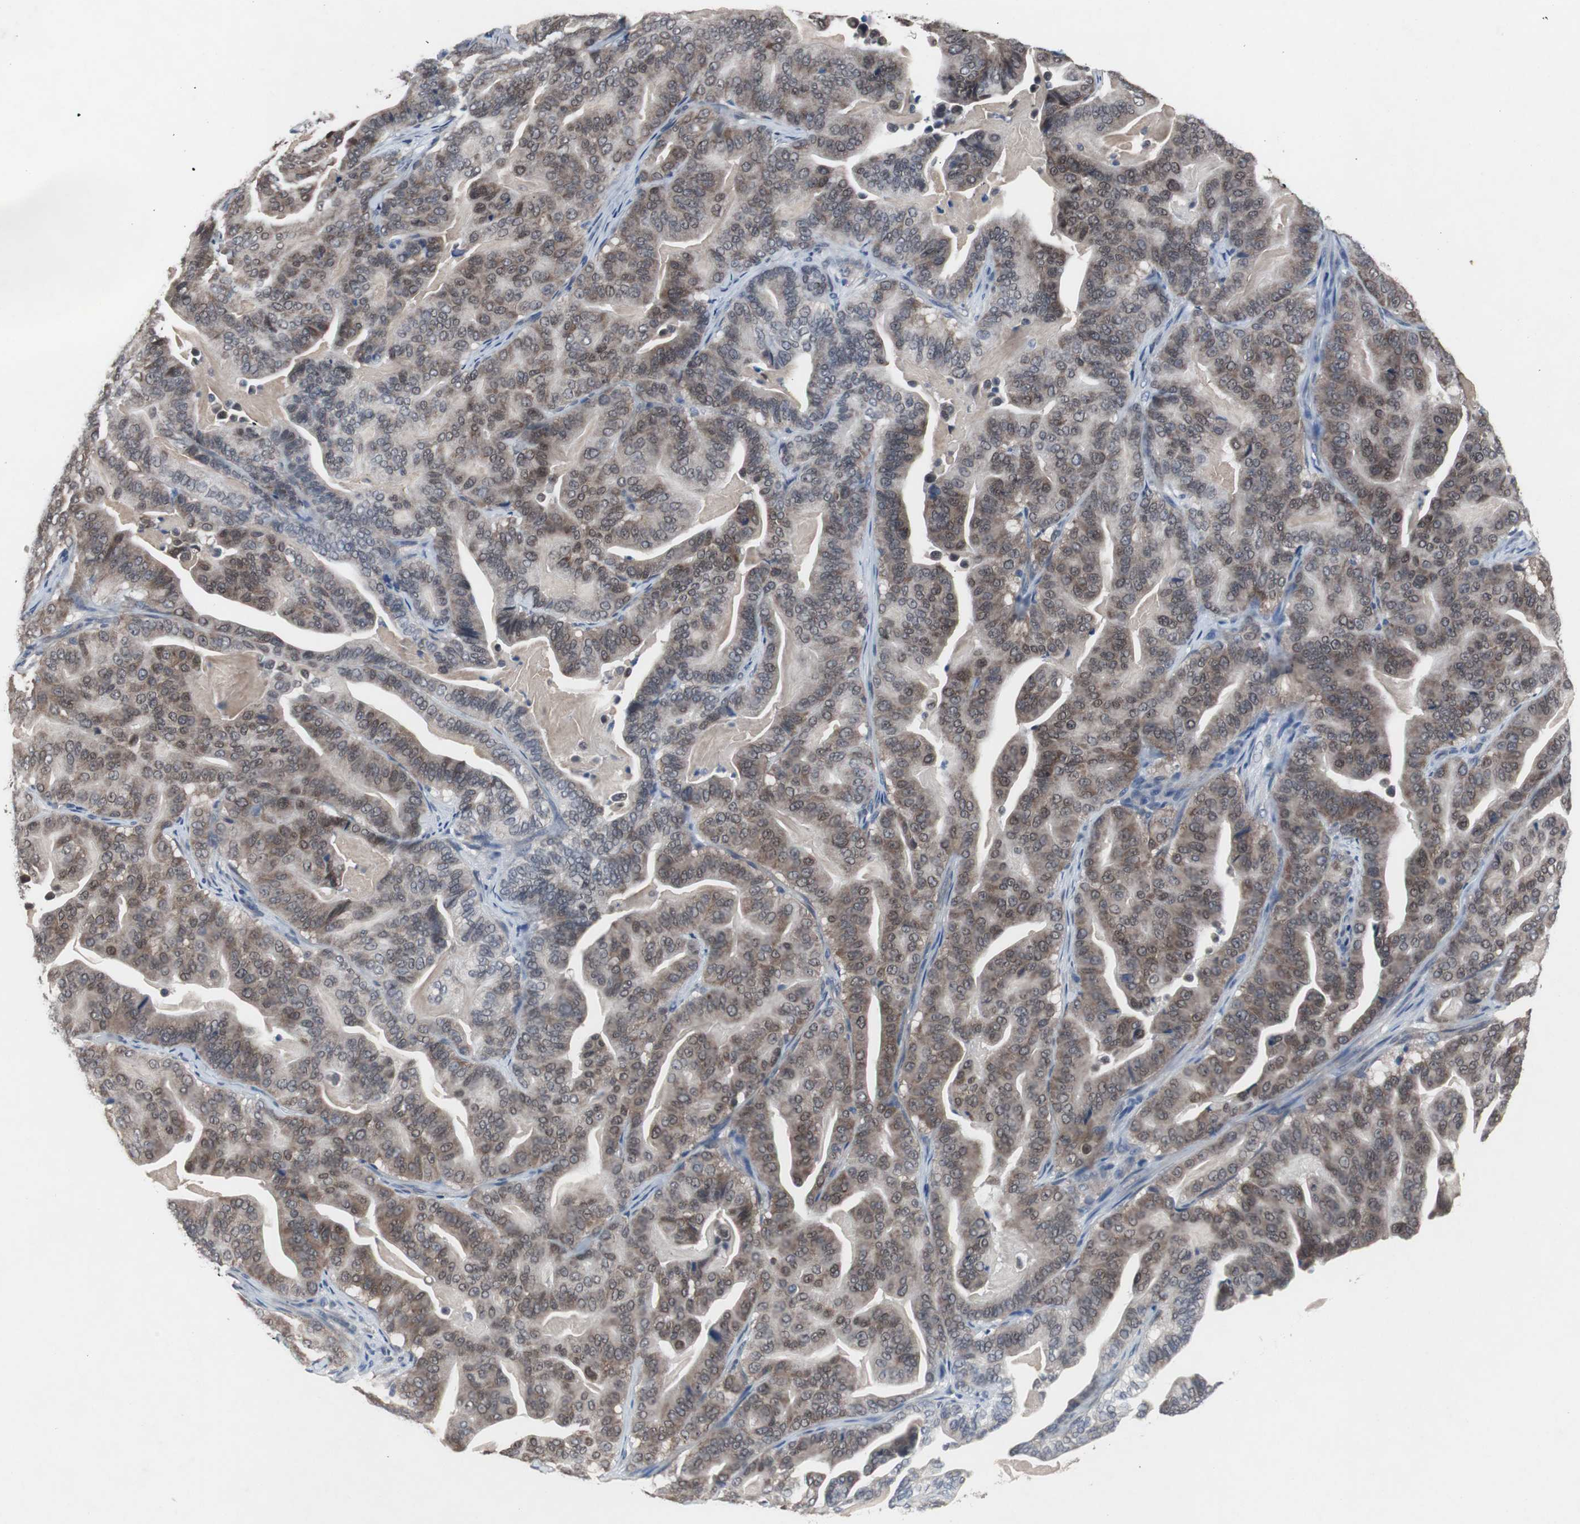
{"staining": {"intensity": "moderate", "quantity": ">75%", "location": "cytoplasmic/membranous"}, "tissue": "pancreatic cancer", "cell_type": "Tumor cells", "image_type": "cancer", "snomed": [{"axis": "morphology", "description": "Adenocarcinoma, NOS"}, {"axis": "topography", "description": "Pancreas"}], "caption": "Pancreatic cancer (adenocarcinoma) stained with DAB (3,3'-diaminobenzidine) immunohistochemistry reveals medium levels of moderate cytoplasmic/membranous positivity in approximately >75% of tumor cells. The protein of interest is shown in brown color, while the nuclei are stained blue.", "gene": "RBM47", "patient": {"sex": "male", "age": 63}}